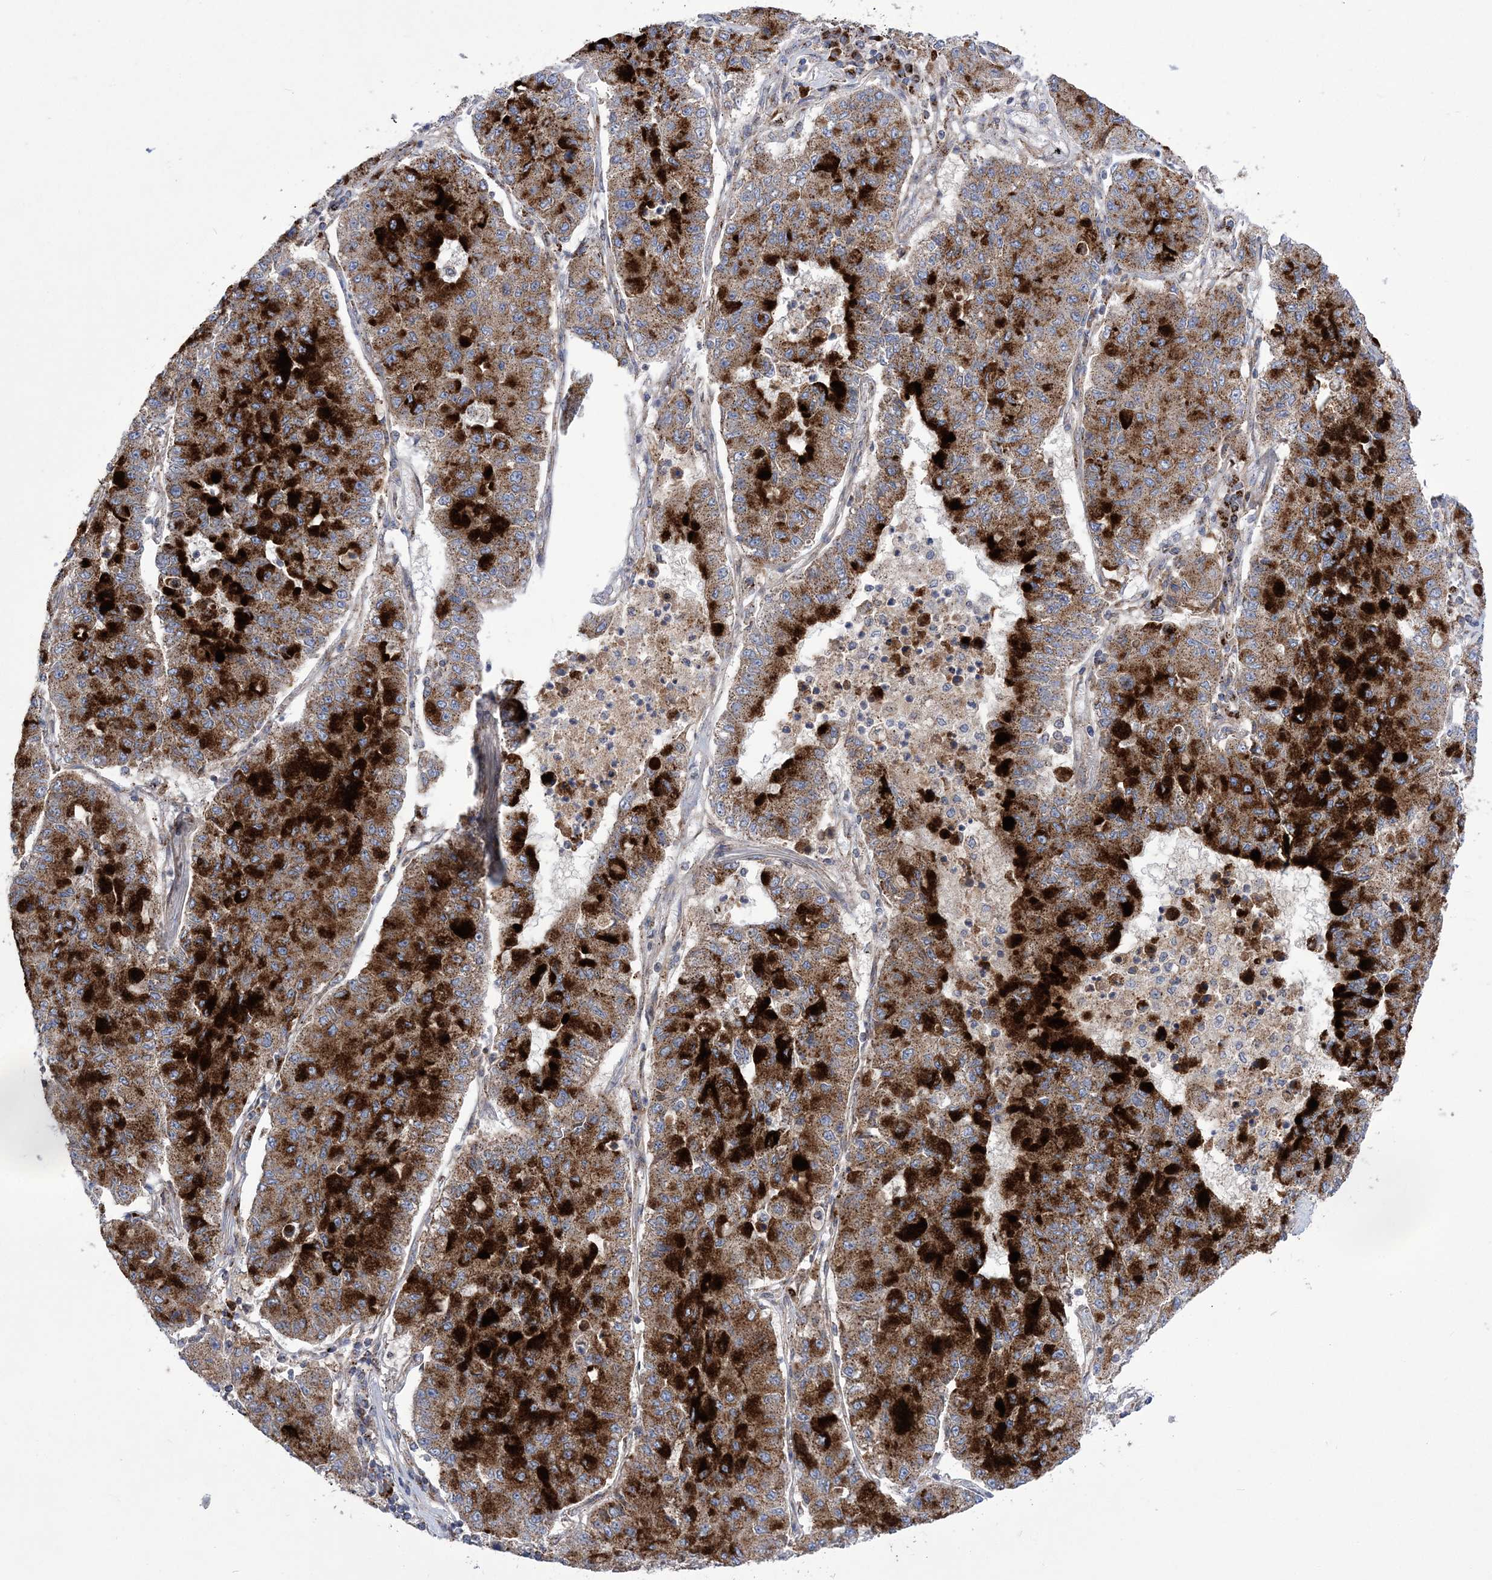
{"staining": {"intensity": "strong", "quantity": ">75%", "location": "cytoplasmic/membranous"}, "tissue": "lung cancer", "cell_type": "Tumor cells", "image_type": "cancer", "snomed": [{"axis": "morphology", "description": "Squamous cell carcinoma, NOS"}, {"axis": "topography", "description": "Lung"}], "caption": "Immunohistochemical staining of squamous cell carcinoma (lung) reveals high levels of strong cytoplasmic/membranous expression in approximately >75% of tumor cells.", "gene": "COPB2", "patient": {"sex": "male", "age": 74}}